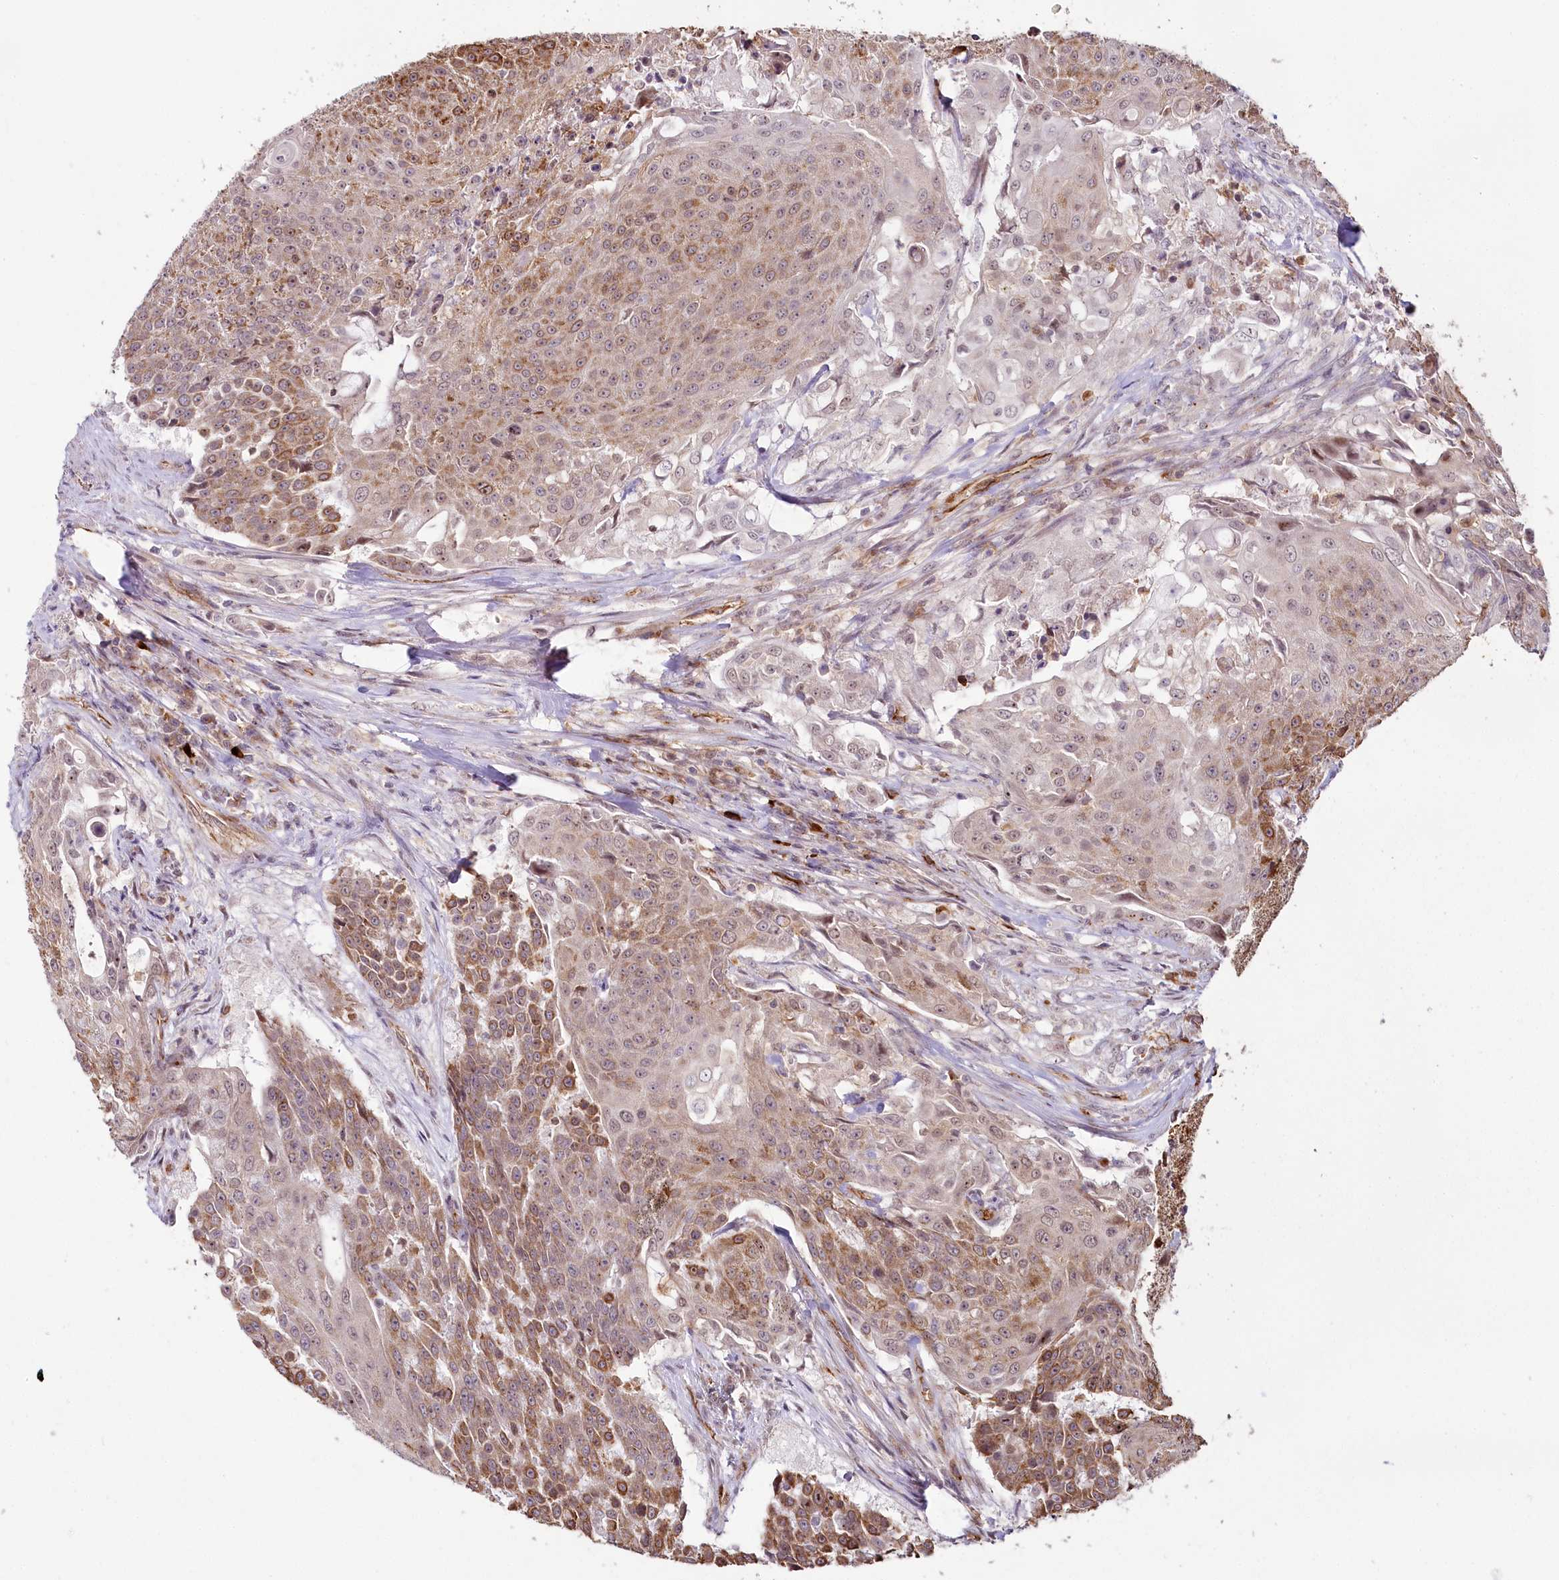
{"staining": {"intensity": "moderate", "quantity": ">75%", "location": "cytoplasmic/membranous,nuclear"}, "tissue": "urothelial cancer", "cell_type": "Tumor cells", "image_type": "cancer", "snomed": [{"axis": "morphology", "description": "Urothelial carcinoma, High grade"}, {"axis": "topography", "description": "Urinary bladder"}], "caption": "This image exhibits immunohistochemistry staining of urothelial cancer, with medium moderate cytoplasmic/membranous and nuclear positivity in approximately >75% of tumor cells.", "gene": "ALKBH8", "patient": {"sex": "female", "age": 63}}